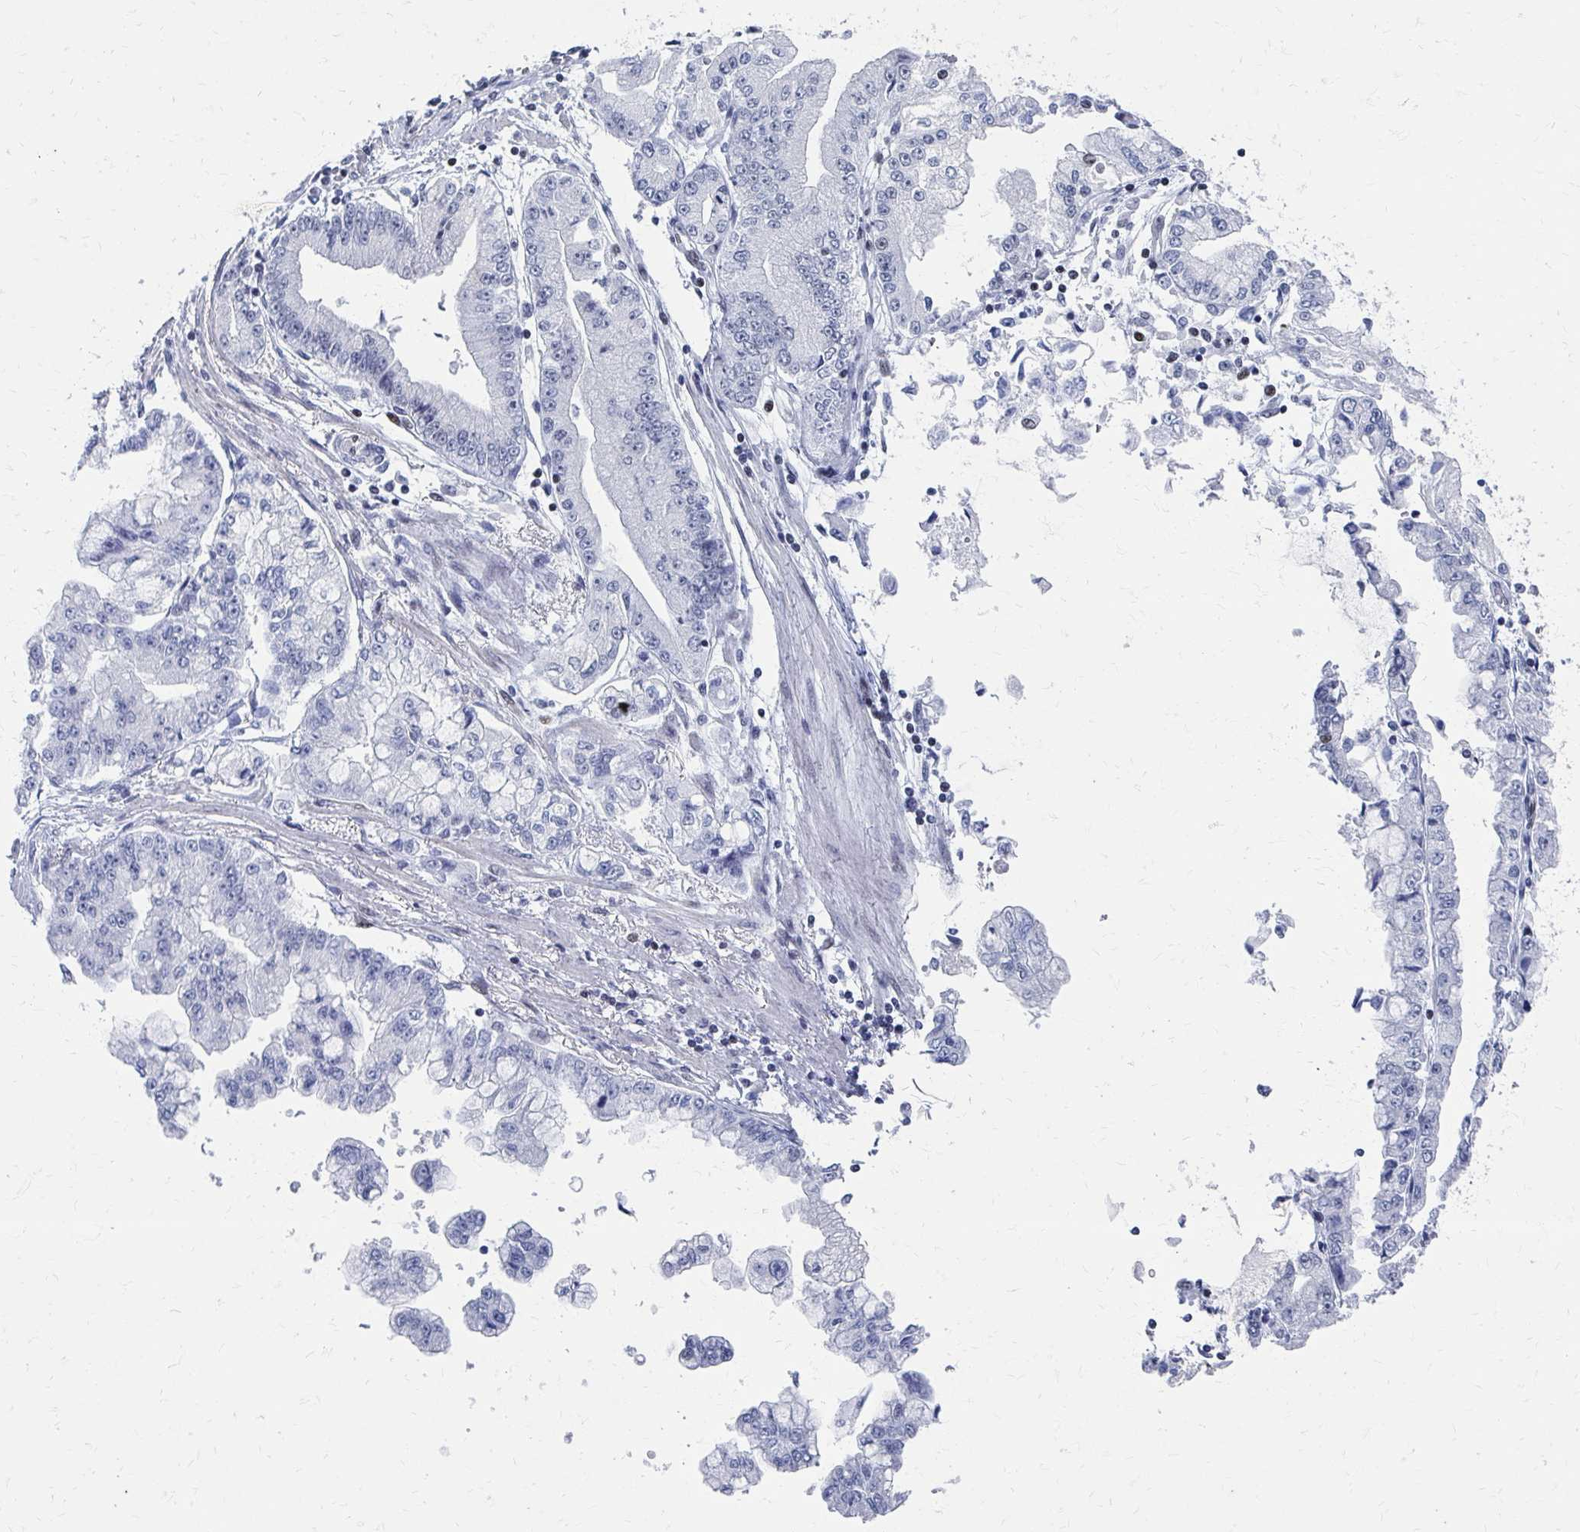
{"staining": {"intensity": "negative", "quantity": "none", "location": "none"}, "tissue": "stomach cancer", "cell_type": "Tumor cells", "image_type": "cancer", "snomed": [{"axis": "morphology", "description": "Adenocarcinoma, NOS"}, {"axis": "topography", "description": "Stomach, upper"}], "caption": "The immunohistochemistry photomicrograph has no significant positivity in tumor cells of stomach adenocarcinoma tissue.", "gene": "CDIN1", "patient": {"sex": "female", "age": 74}}